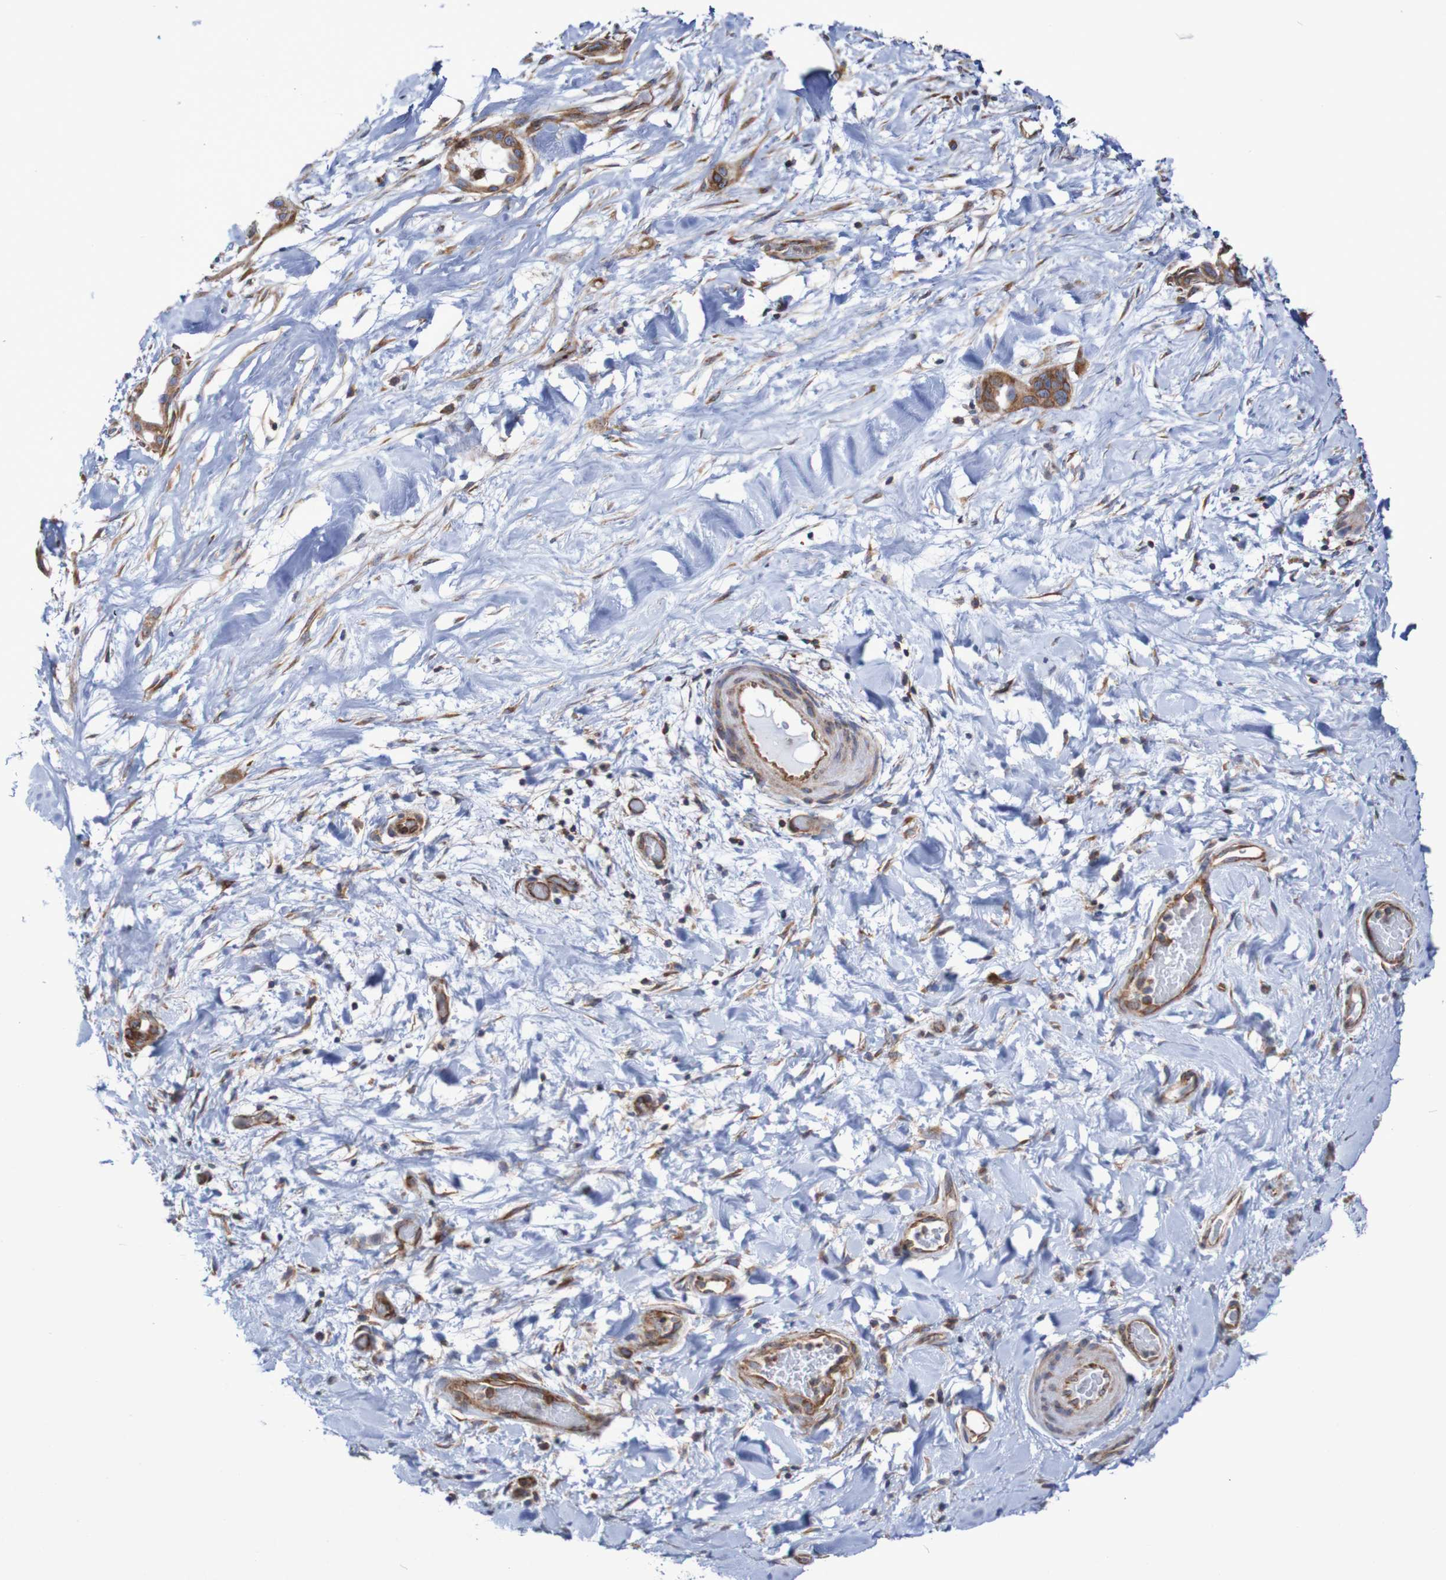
{"staining": {"intensity": "moderate", "quantity": ">75%", "location": "cytoplasmic/membranous"}, "tissue": "liver cancer", "cell_type": "Tumor cells", "image_type": "cancer", "snomed": [{"axis": "morphology", "description": "Cholangiocarcinoma"}, {"axis": "topography", "description": "Liver"}], "caption": "Liver cancer stained for a protein (brown) shows moderate cytoplasmic/membranous positive positivity in about >75% of tumor cells.", "gene": "FXR2", "patient": {"sex": "female", "age": 65}}